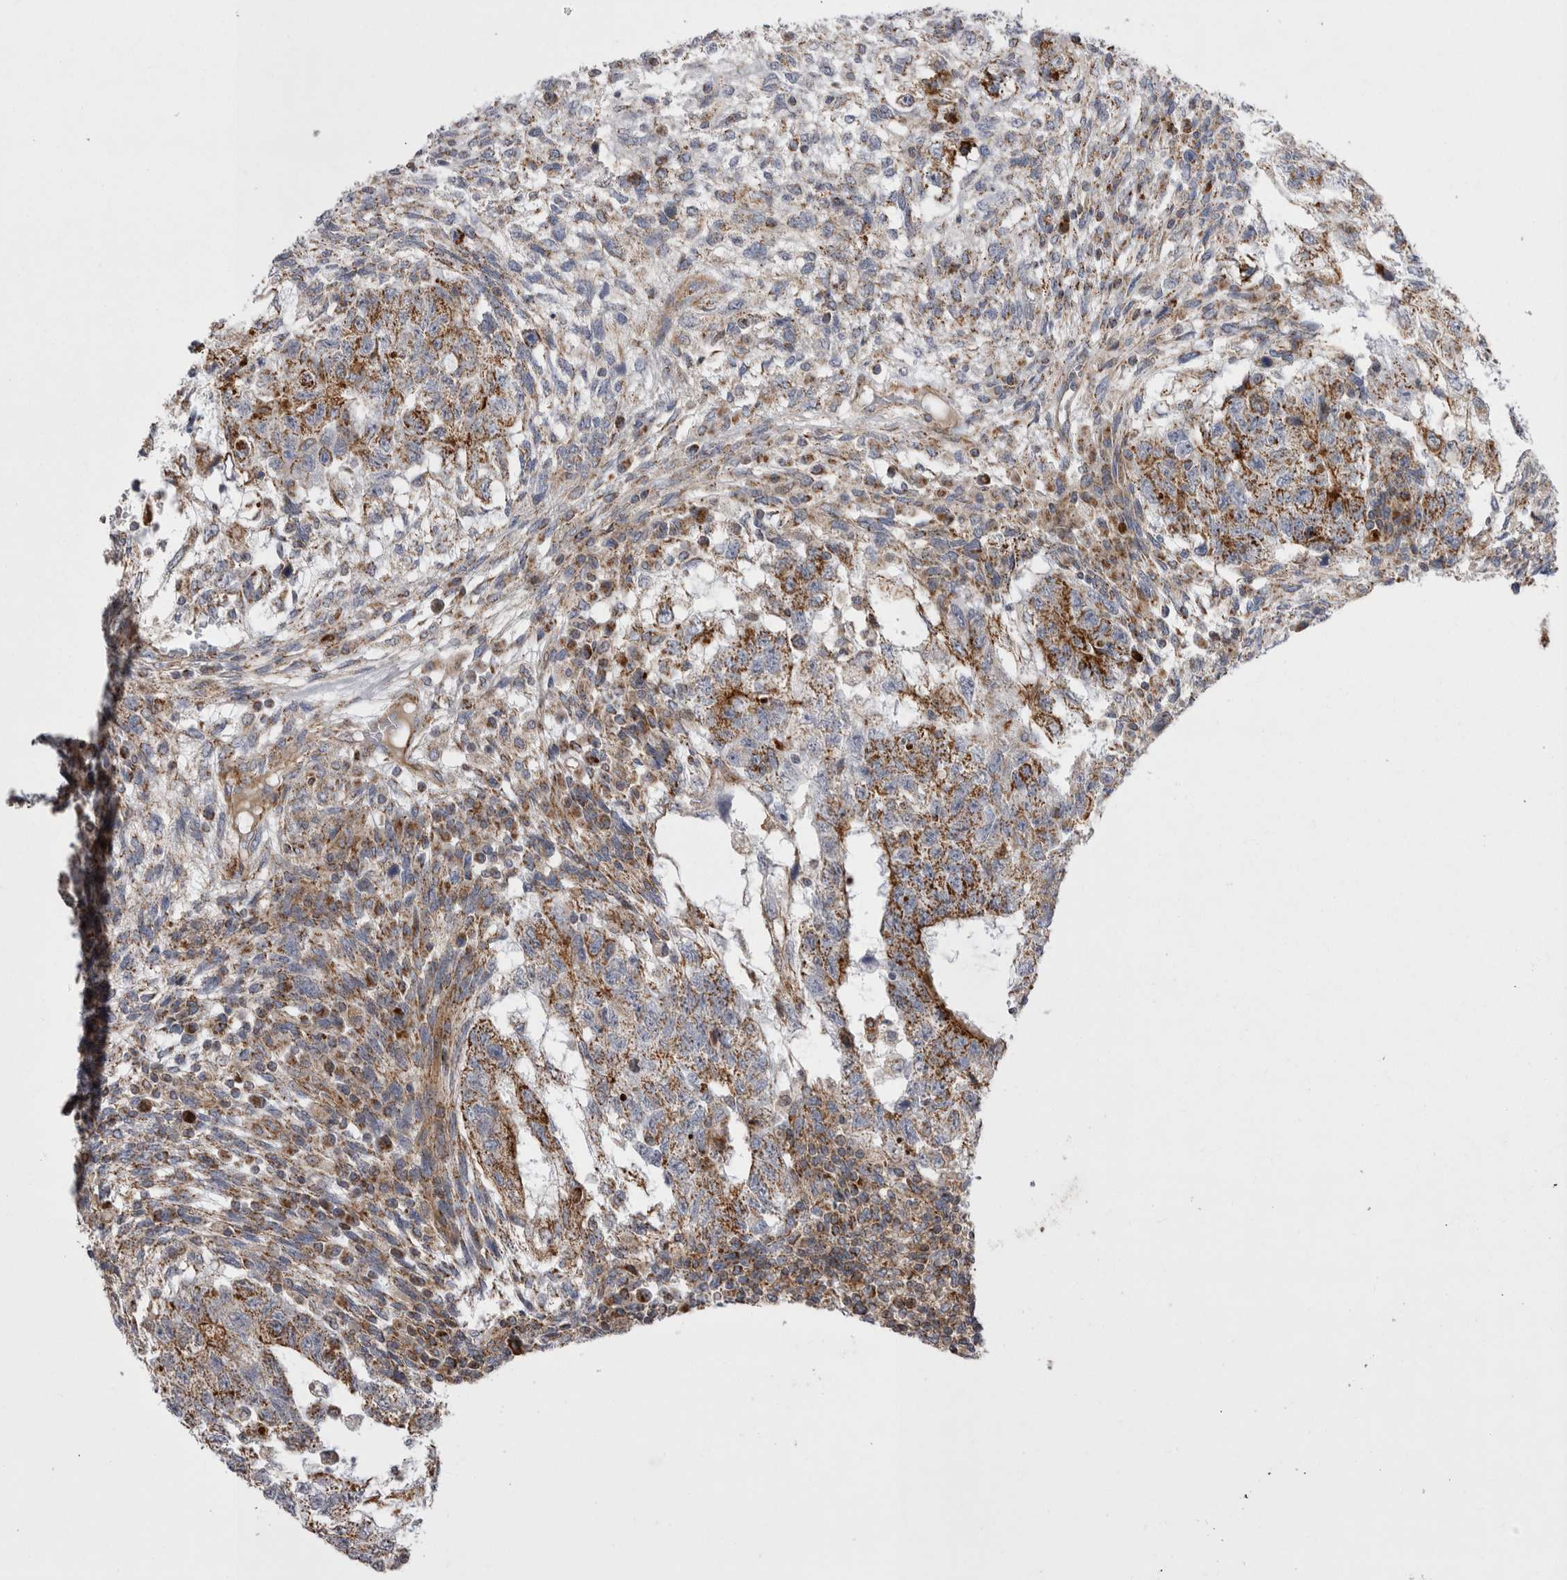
{"staining": {"intensity": "strong", "quantity": ">75%", "location": "cytoplasmic/membranous"}, "tissue": "testis cancer", "cell_type": "Tumor cells", "image_type": "cancer", "snomed": [{"axis": "morphology", "description": "Normal tissue, NOS"}, {"axis": "morphology", "description": "Carcinoma, Embryonal, NOS"}, {"axis": "topography", "description": "Testis"}], "caption": "A brown stain labels strong cytoplasmic/membranous expression of a protein in testis cancer (embryonal carcinoma) tumor cells.", "gene": "TSPOAP1", "patient": {"sex": "male", "age": 36}}